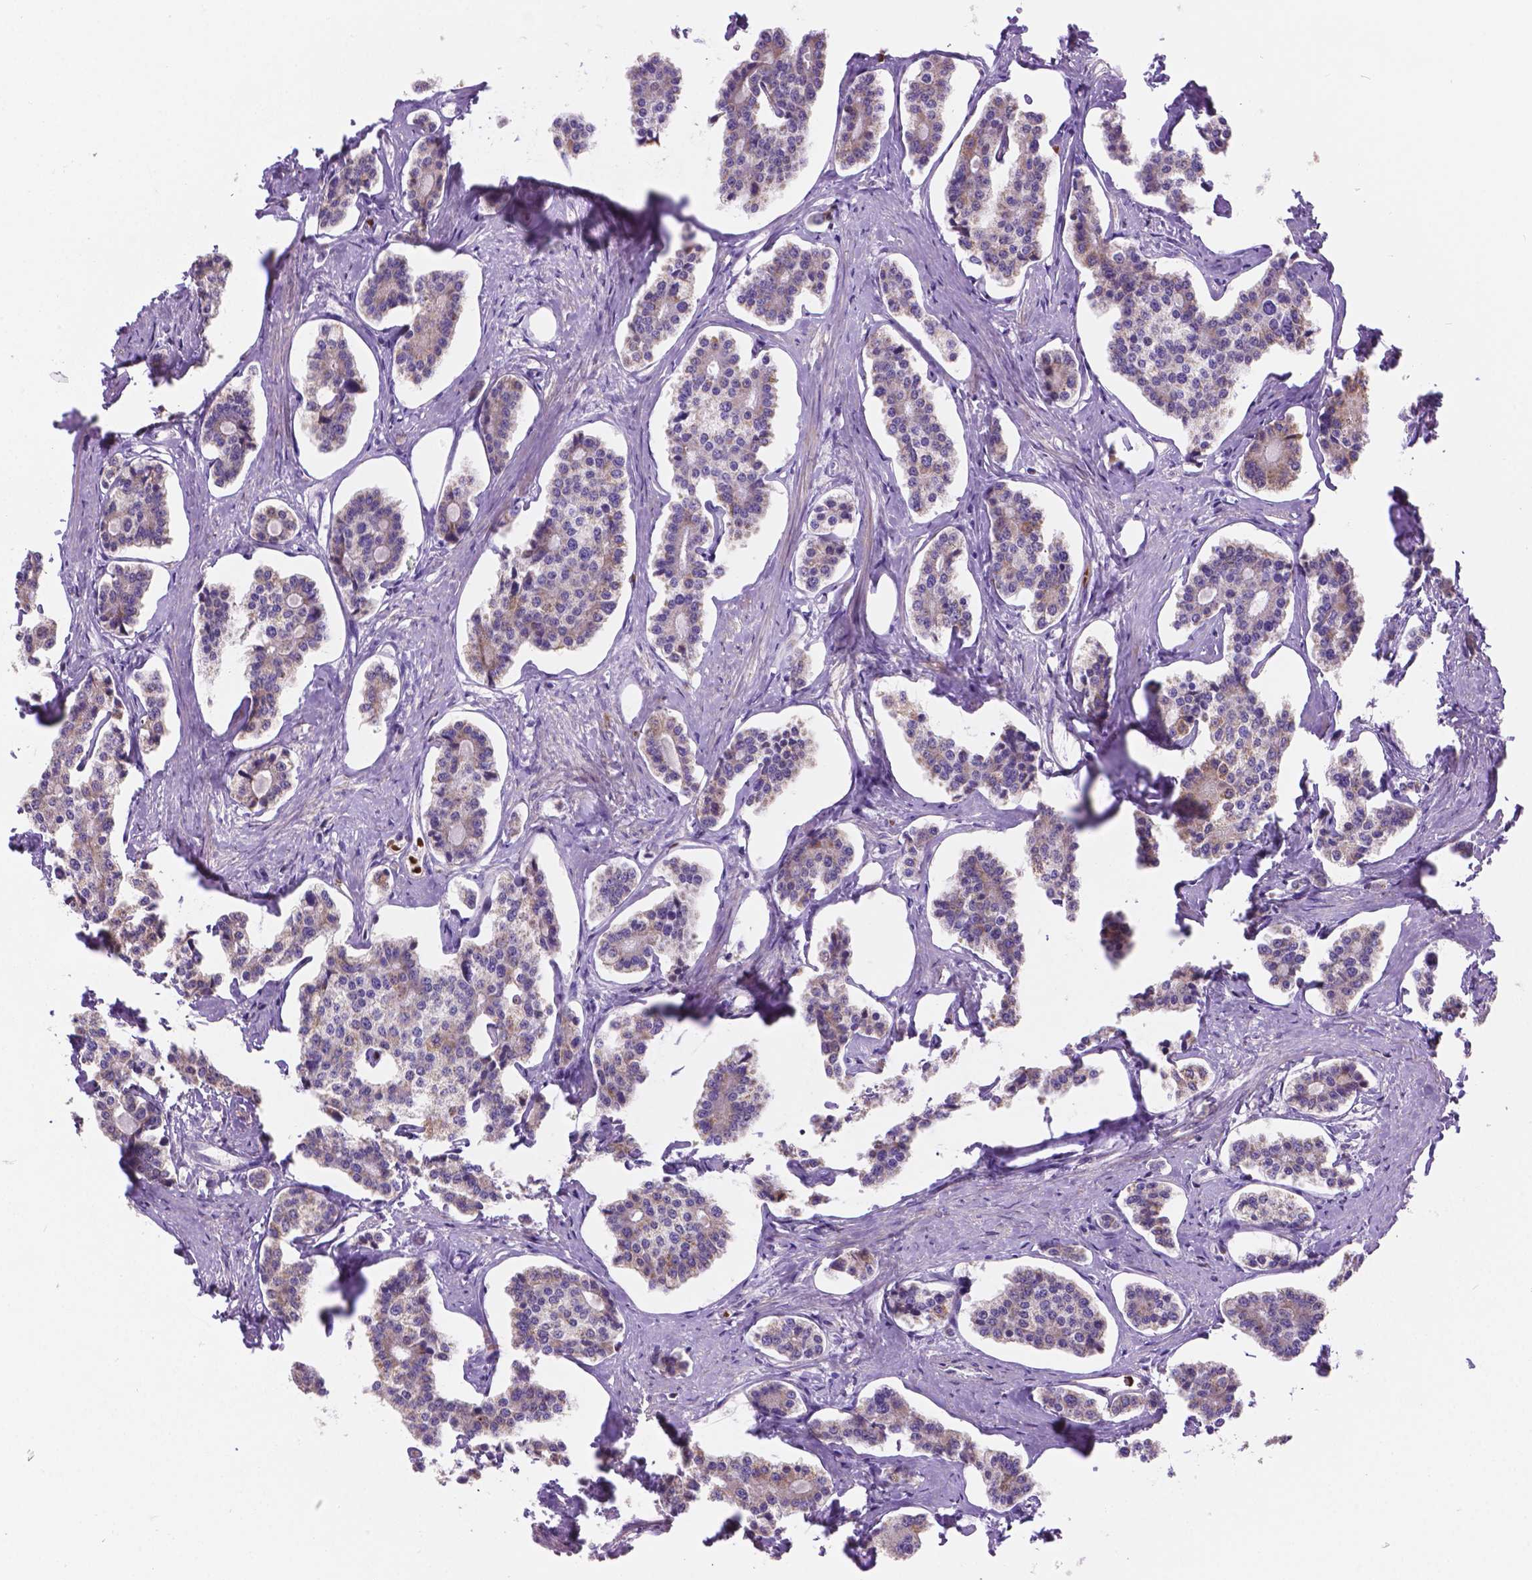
{"staining": {"intensity": "weak", "quantity": "<25%", "location": "cytoplasmic/membranous"}, "tissue": "carcinoid", "cell_type": "Tumor cells", "image_type": "cancer", "snomed": [{"axis": "morphology", "description": "Carcinoid, malignant, NOS"}, {"axis": "topography", "description": "Small intestine"}], "caption": "Immunohistochemical staining of human carcinoid demonstrates no significant staining in tumor cells. (Stains: DAB immunohistochemistry (IHC) with hematoxylin counter stain, Microscopy: brightfield microscopy at high magnification).", "gene": "CSPG5", "patient": {"sex": "female", "age": 65}}